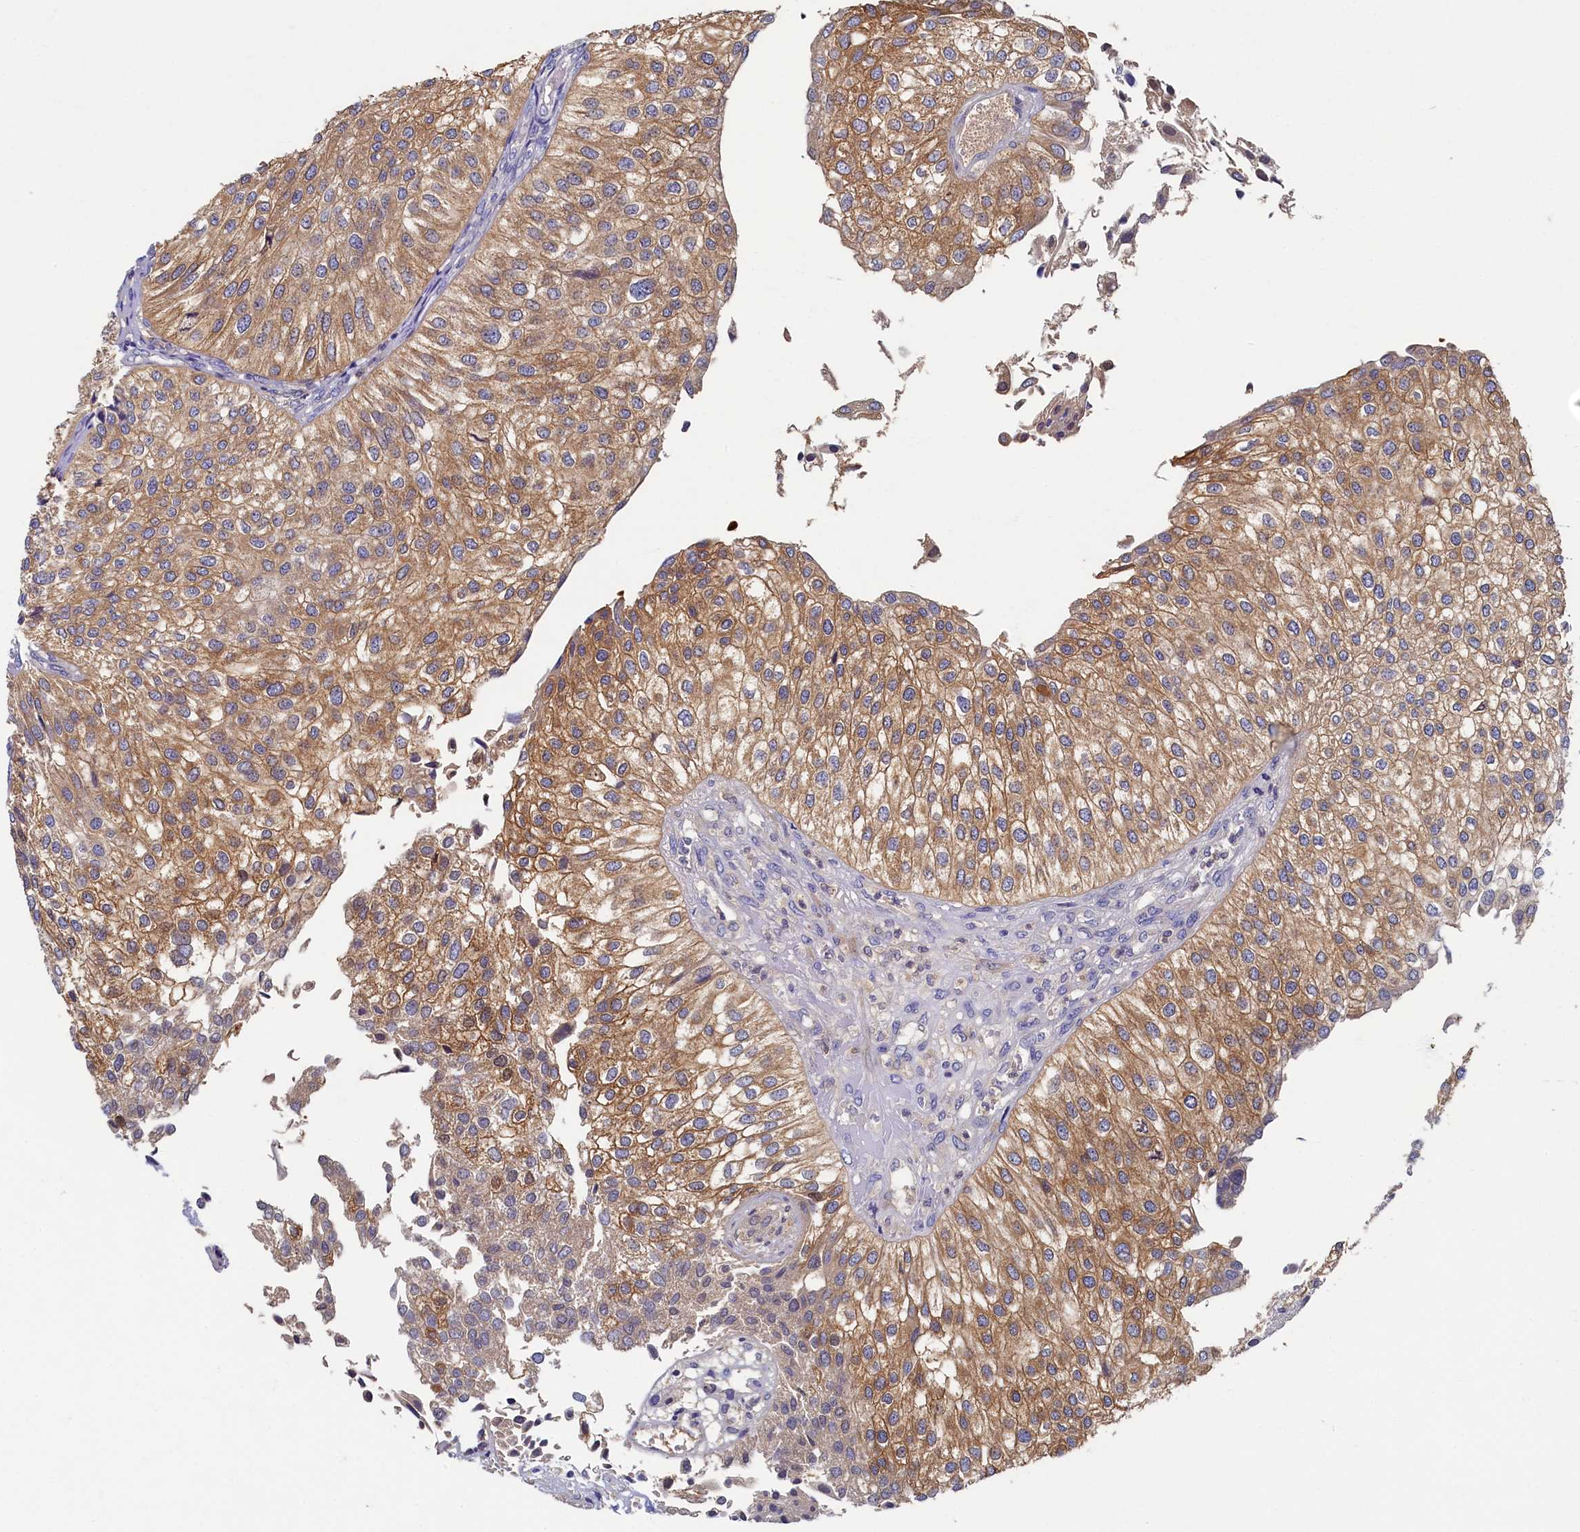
{"staining": {"intensity": "moderate", "quantity": ">75%", "location": "cytoplasmic/membranous"}, "tissue": "urothelial cancer", "cell_type": "Tumor cells", "image_type": "cancer", "snomed": [{"axis": "morphology", "description": "Urothelial carcinoma, Low grade"}, {"axis": "topography", "description": "Urinary bladder"}], "caption": "Immunohistochemical staining of human urothelial carcinoma (low-grade) displays medium levels of moderate cytoplasmic/membranous protein positivity in approximately >75% of tumor cells.", "gene": "TIMM8B", "patient": {"sex": "female", "age": 89}}